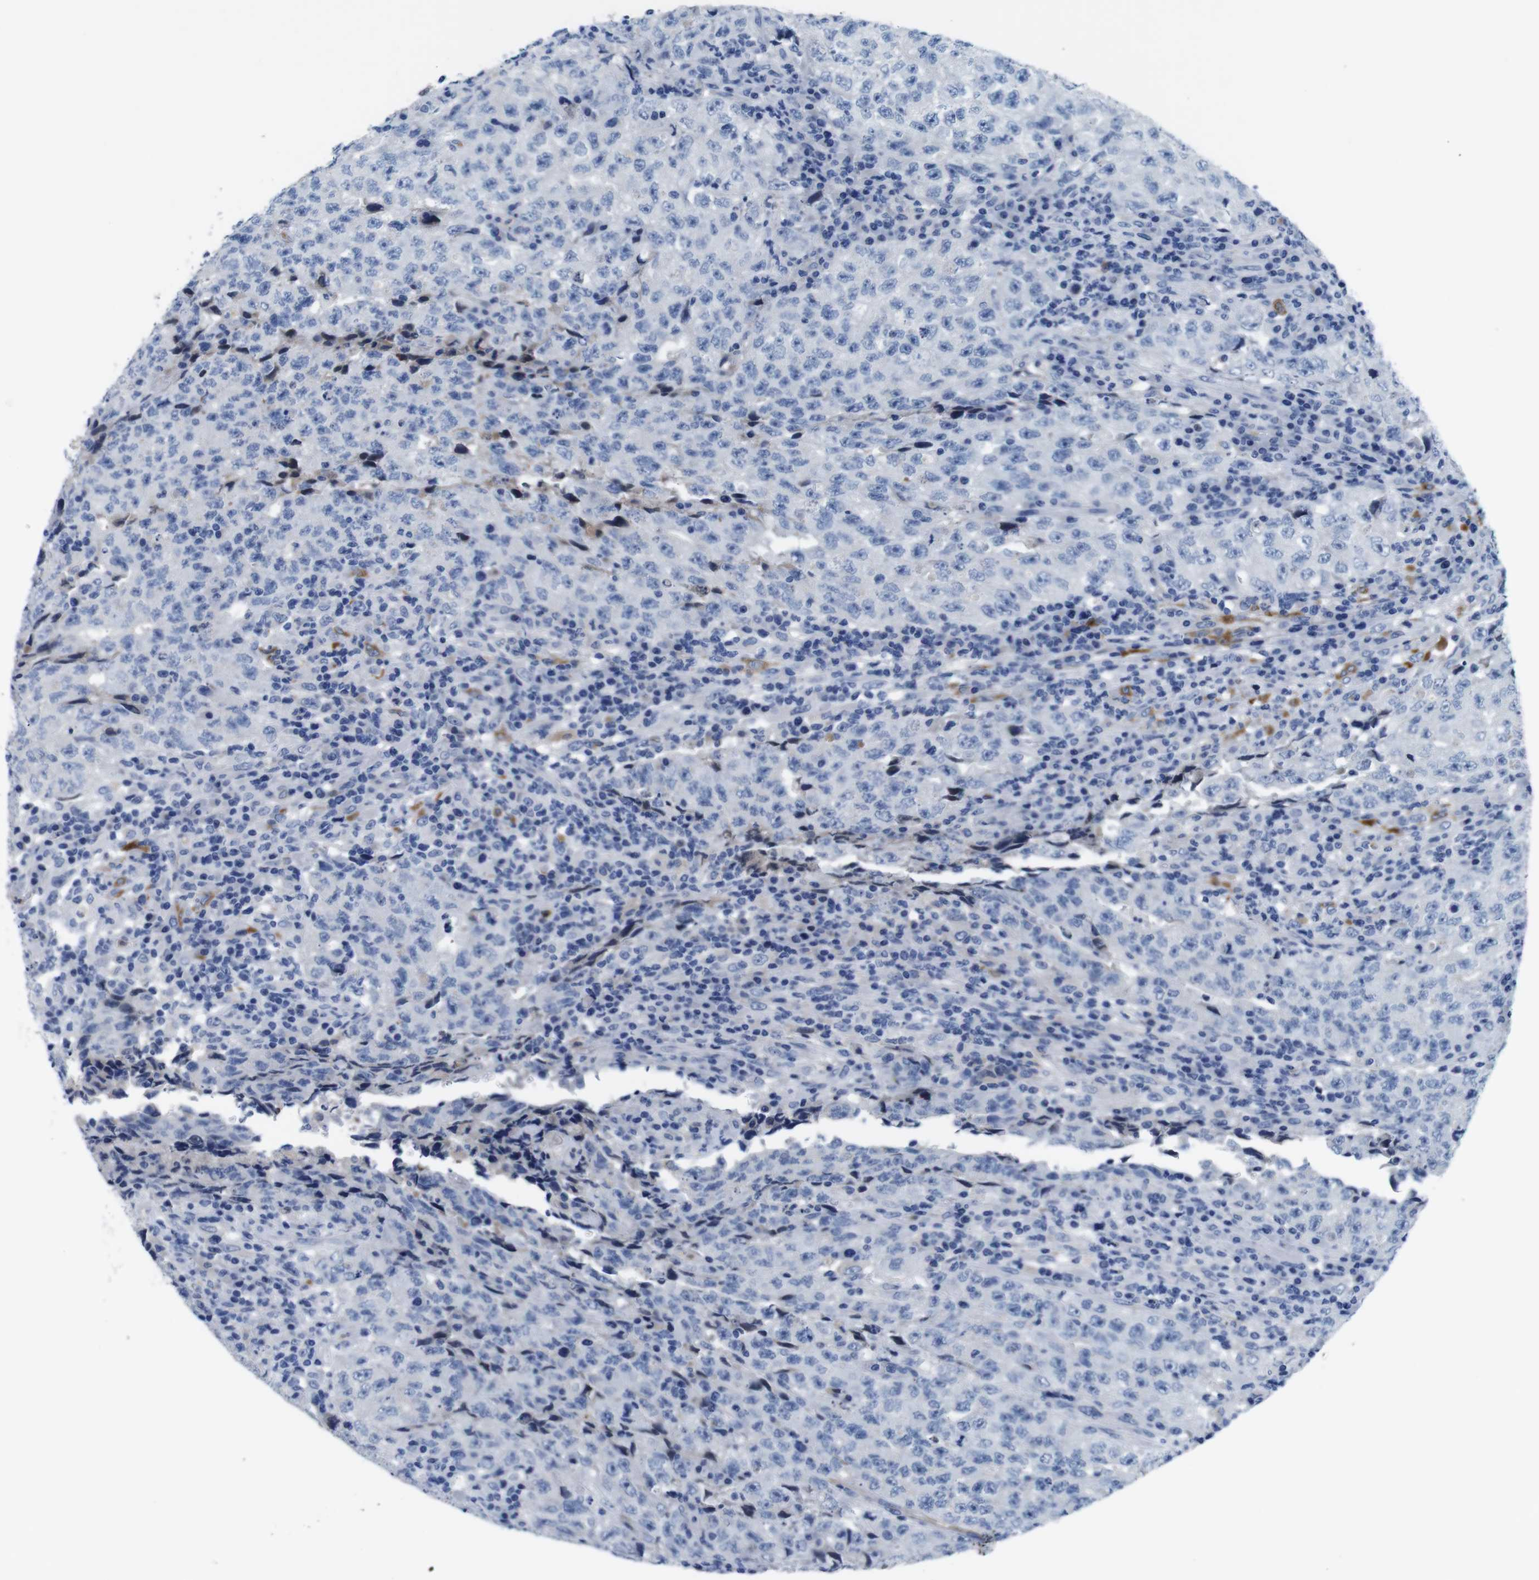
{"staining": {"intensity": "negative", "quantity": "none", "location": "none"}, "tissue": "testis cancer", "cell_type": "Tumor cells", "image_type": "cancer", "snomed": [{"axis": "morphology", "description": "Necrosis, NOS"}, {"axis": "morphology", "description": "Carcinoma, Embryonal, NOS"}, {"axis": "topography", "description": "Testis"}], "caption": "High power microscopy micrograph of an IHC image of testis embryonal carcinoma, revealing no significant staining in tumor cells.", "gene": "C1RL", "patient": {"sex": "male", "age": 19}}